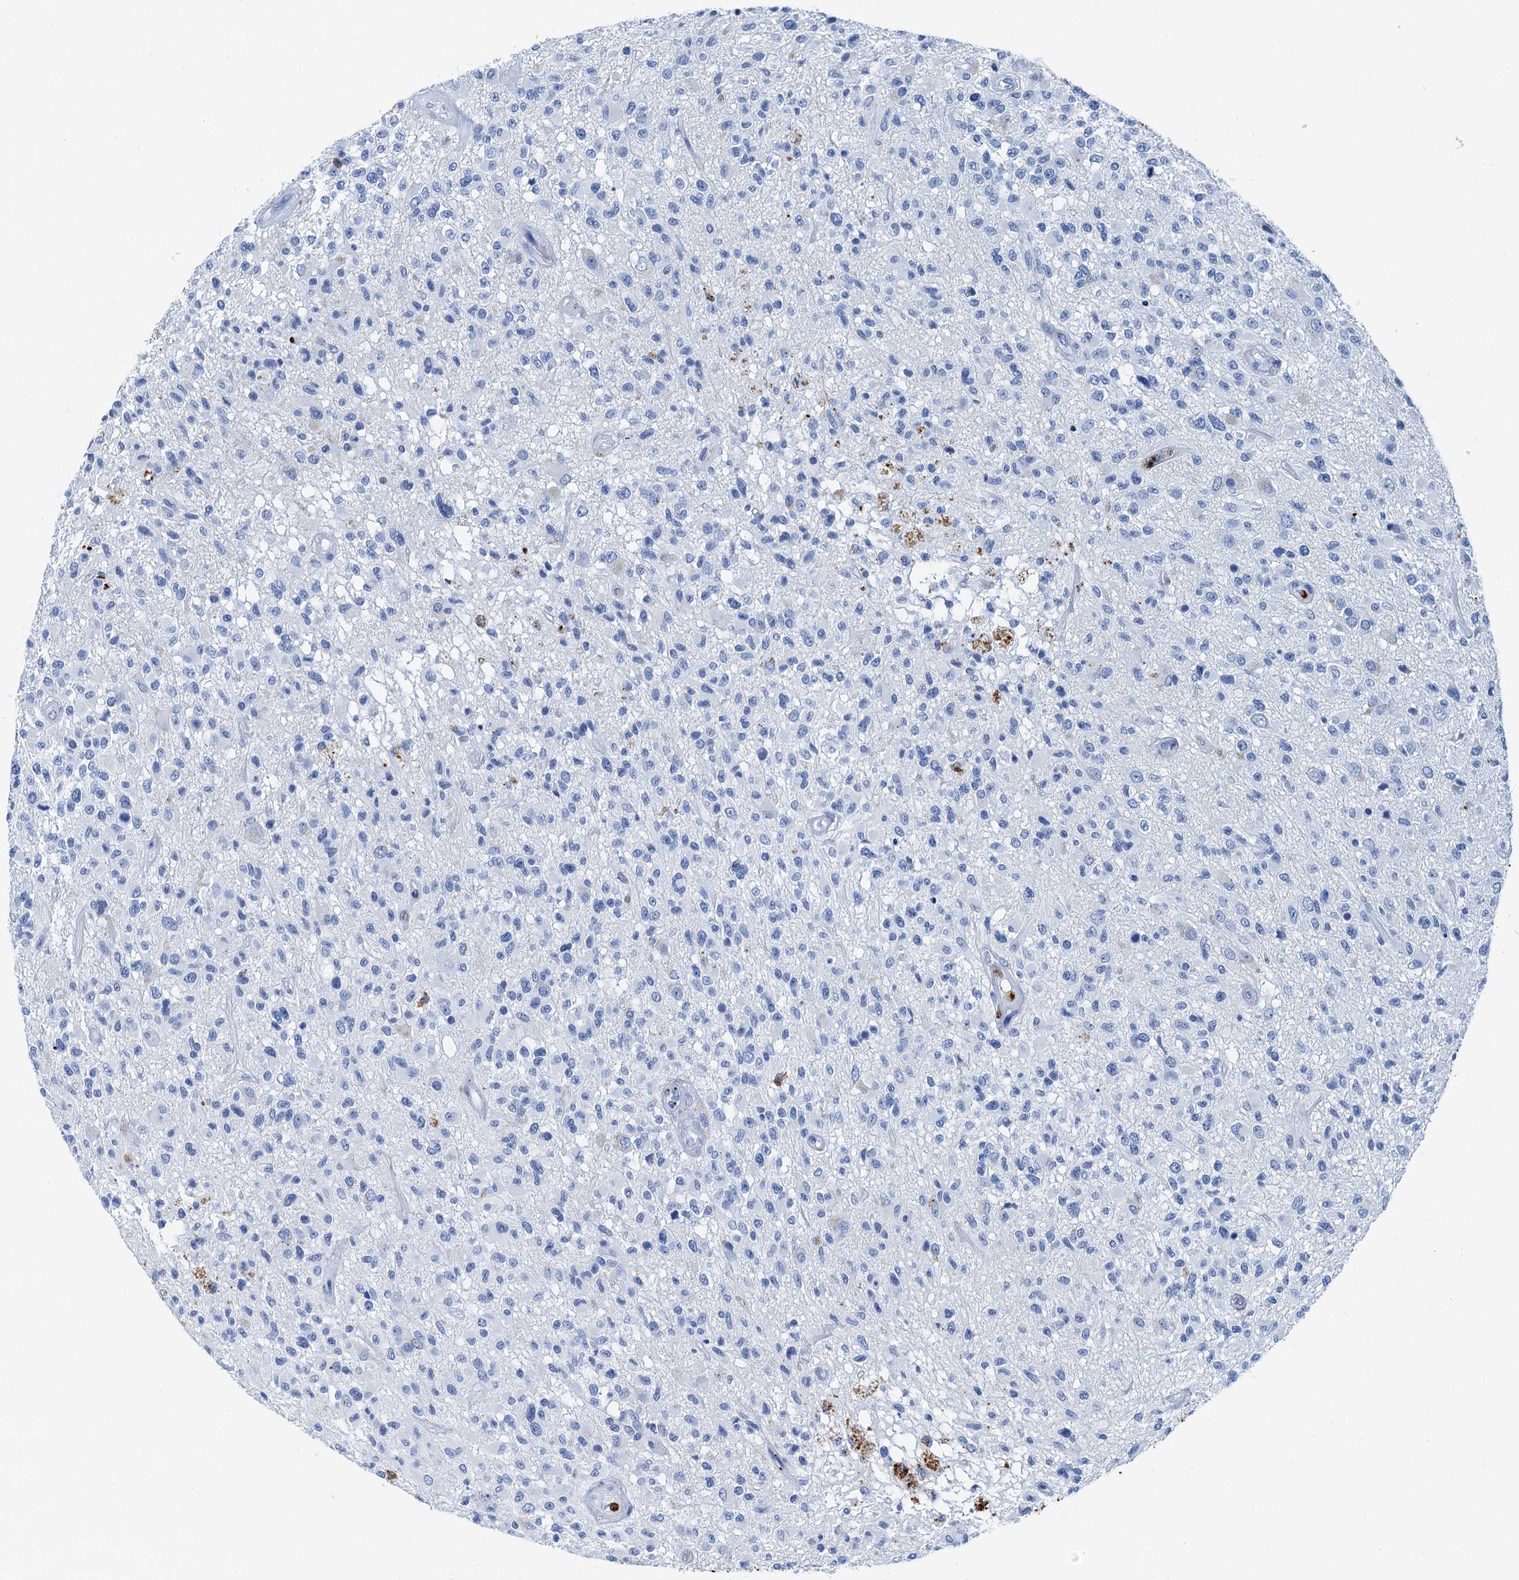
{"staining": {"intensity": "negative", "quantity": "none", "location": "none"}, "tissue": "glioma", "cell_type": "Tumor cells", "image_type": "cancer", "snomed": [{"axis": "morphology", "description": "Glioma, malignant, High grade"}, {"axis": "morphology", "description": "Glioblastoma, NOS"}, {"axis": "topography", "description": "Brain"}], "caption": "Immunohistochemistry (IHC) micrograph of neoplastic tissue: human glioma stained with DAB shows no significant protein positivity in tumor cells.", "gene": "PLAC8", "patient": {"sex": "male", "age": 60}}